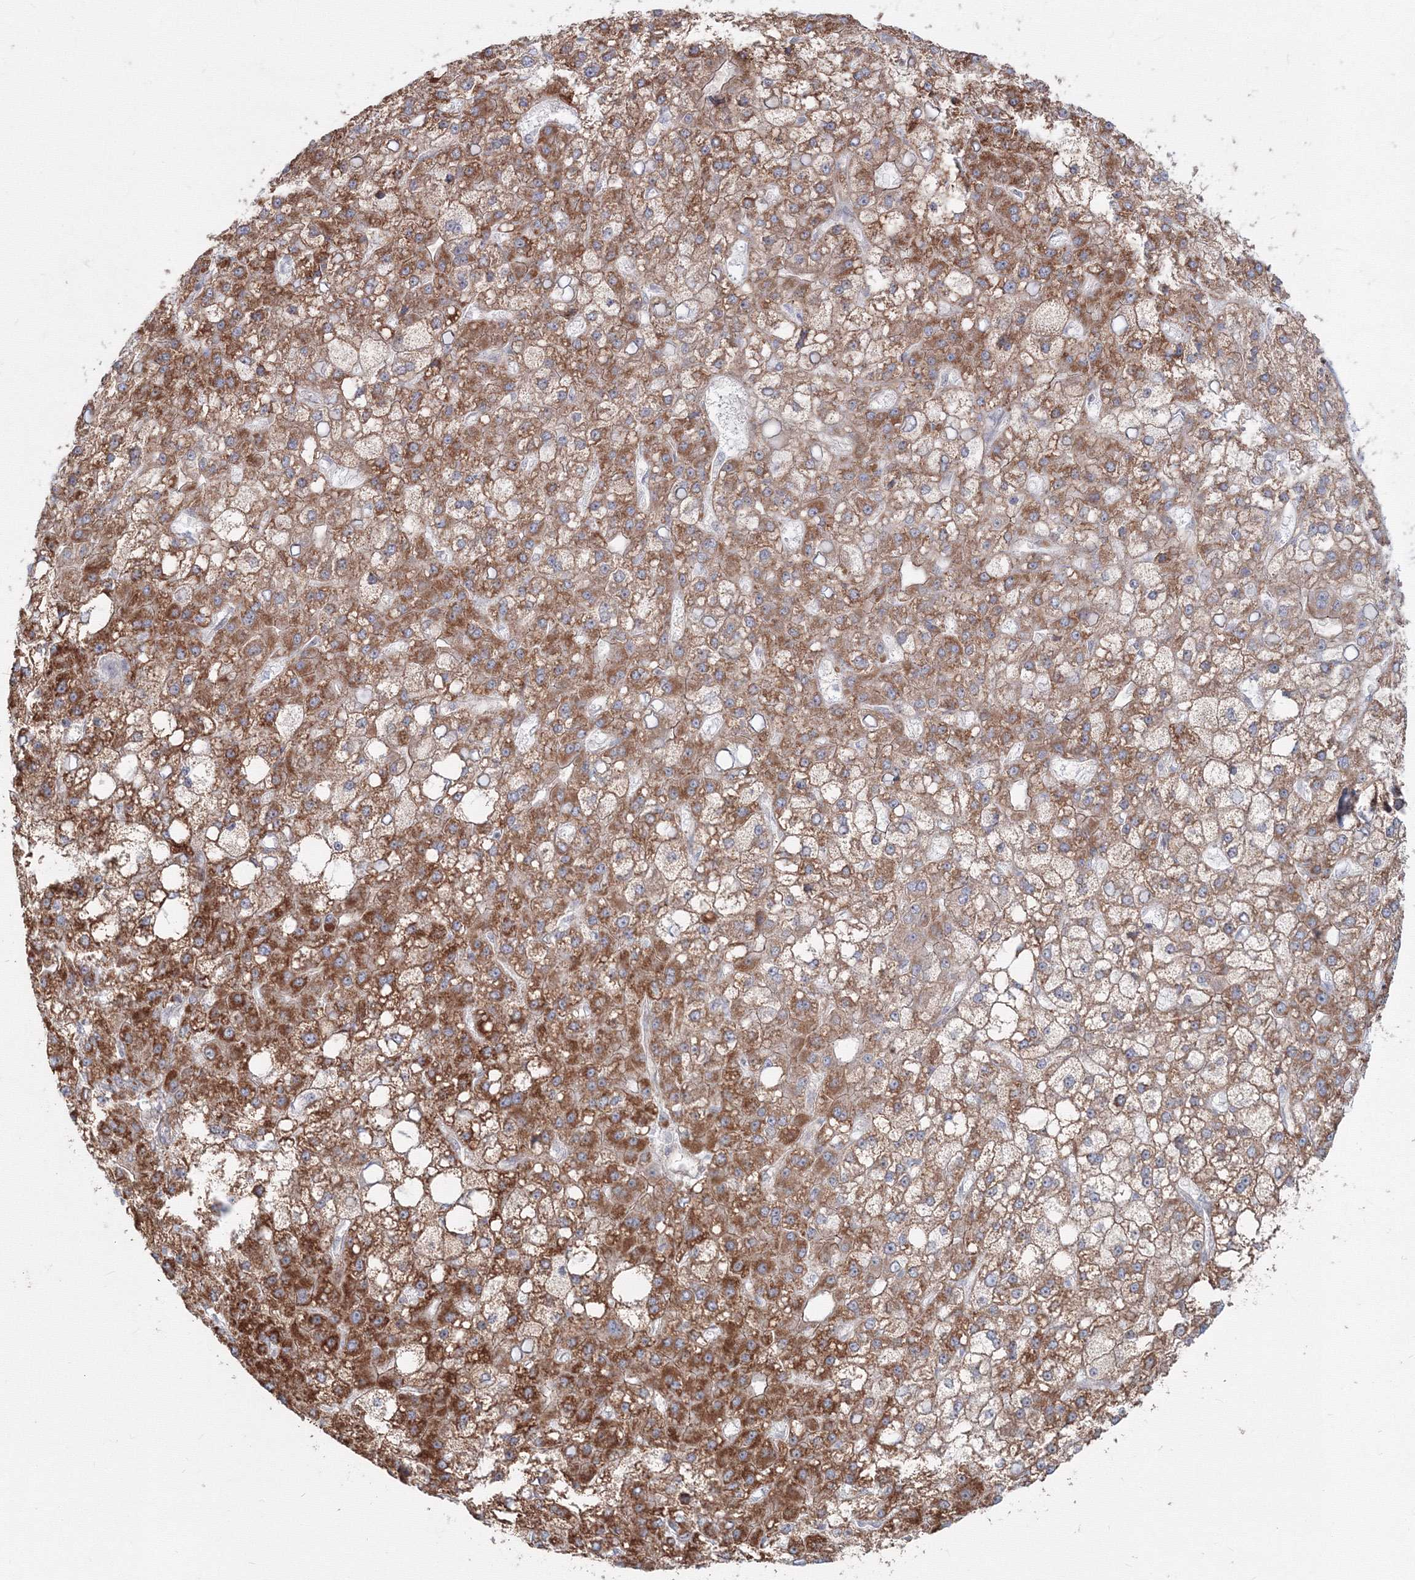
{"staining": {"intensity": "strong", "quantity": ">75%", "location": "cytoplasmic/membranous"}, "tissue": "liver cancer", "cell_type": "Tumor cells", "image_type": "cancer", "snomed": [{"axis": "morphology", "description": "Carcinoma, Hepatocellular, NOS"}, {"axis": "topography", "description": "Liver"}], "caption": "Human liver cancer (hepatocellular carcinoma) stained with a protein marker reveals strong staining in tumor cells.", "gene": "SH3PXD2A", "patient": {"sex": "male", "age": 67}}